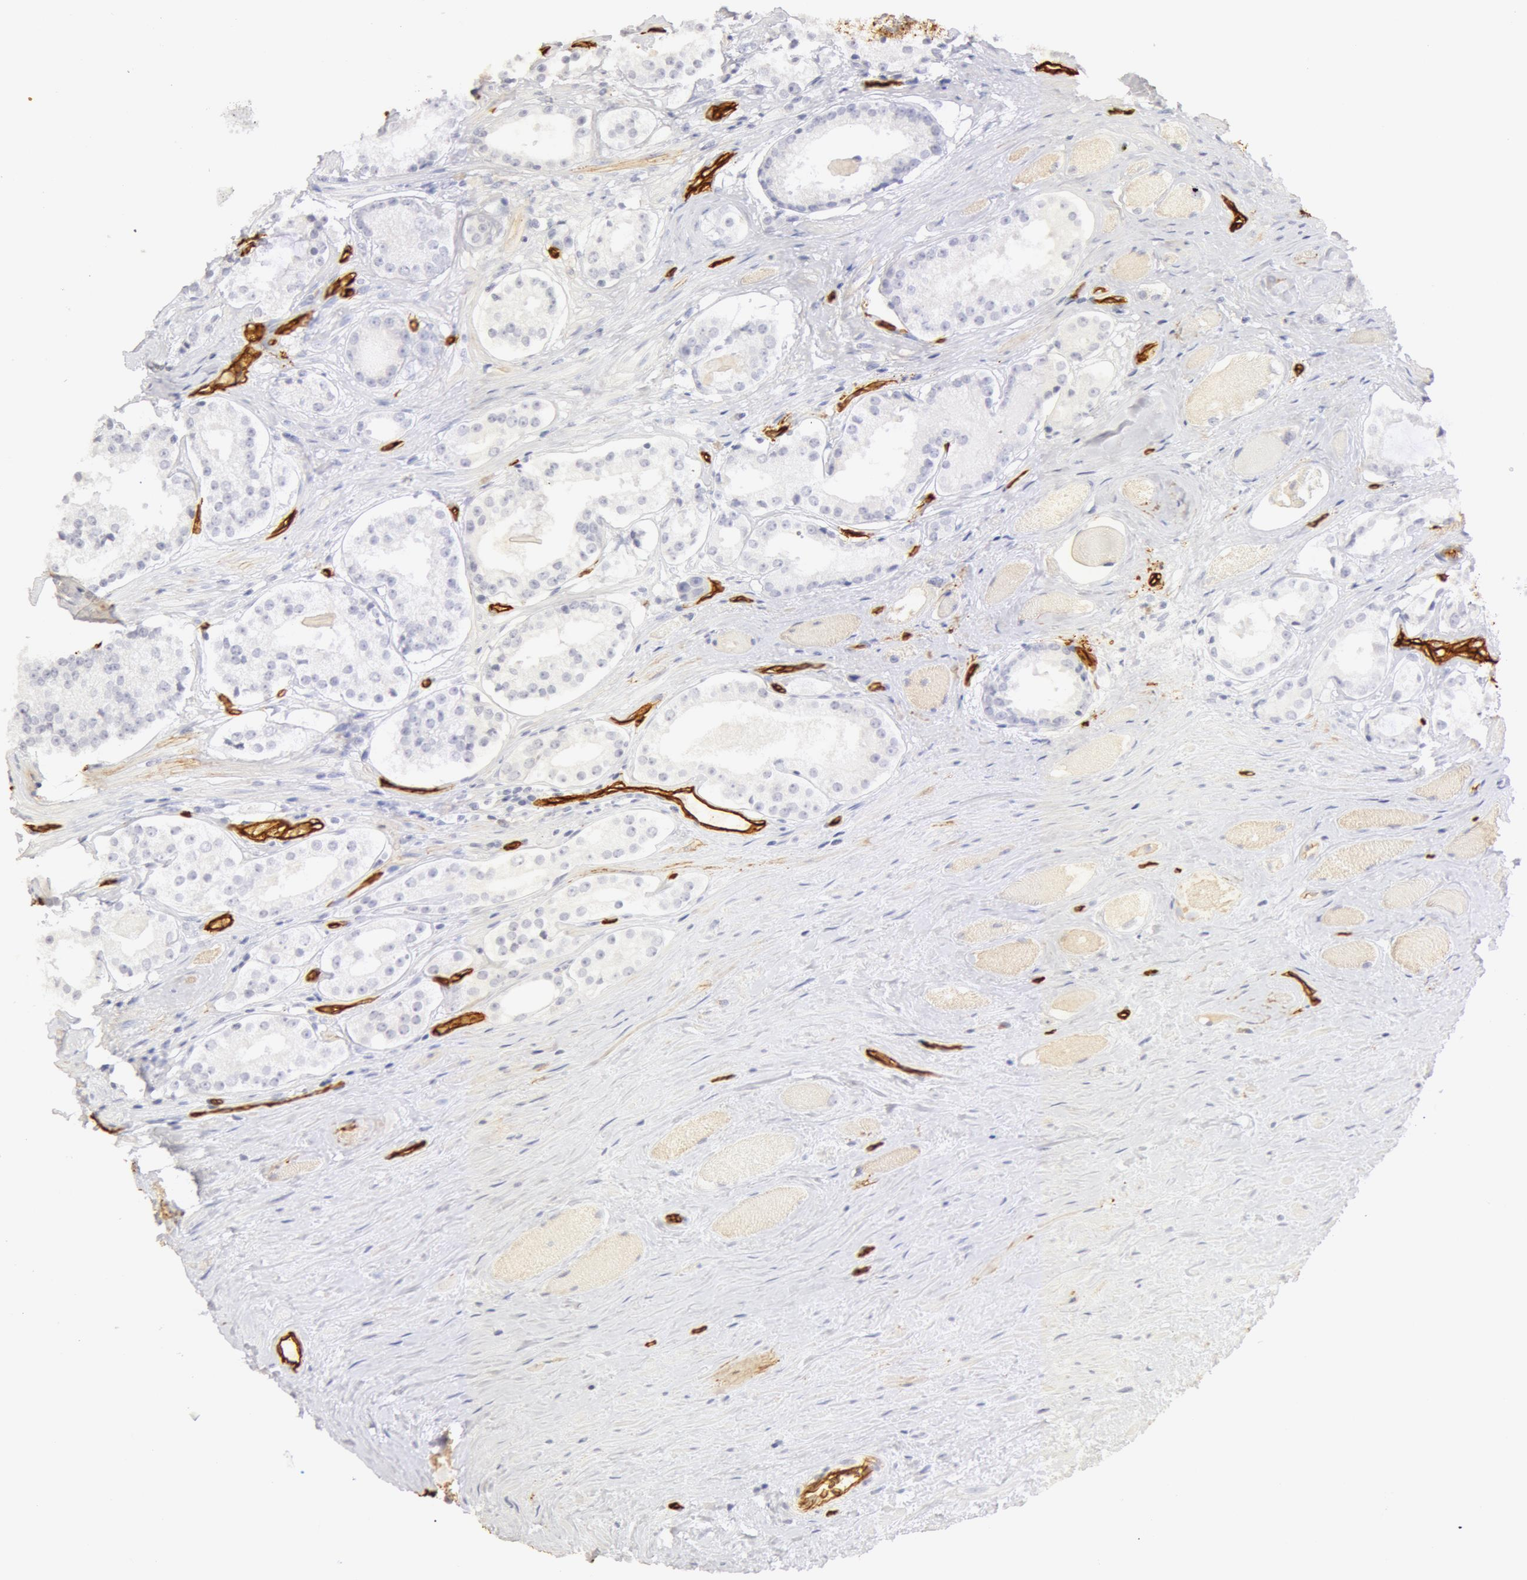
{"staining": {"intensity": "negative", "quantity": "none", "location": "none"}, "tissue": "prostate cancer", "cell_type": "Tumor cells", "image_type": "cancer", "snomed": [{"axis": "morphology", "description": "Adenocarcinoma, Medium grade"}, {"axis": "topography", "description": "Prostate"}], "caption": "IHC of prostate medium-grade adenocarcinoma shows no expression in tumor cells. (IHC, brightfield microscopy, high magnification).", "gene": "AQP1", "patient": {"sex": "male", "age": 73}}